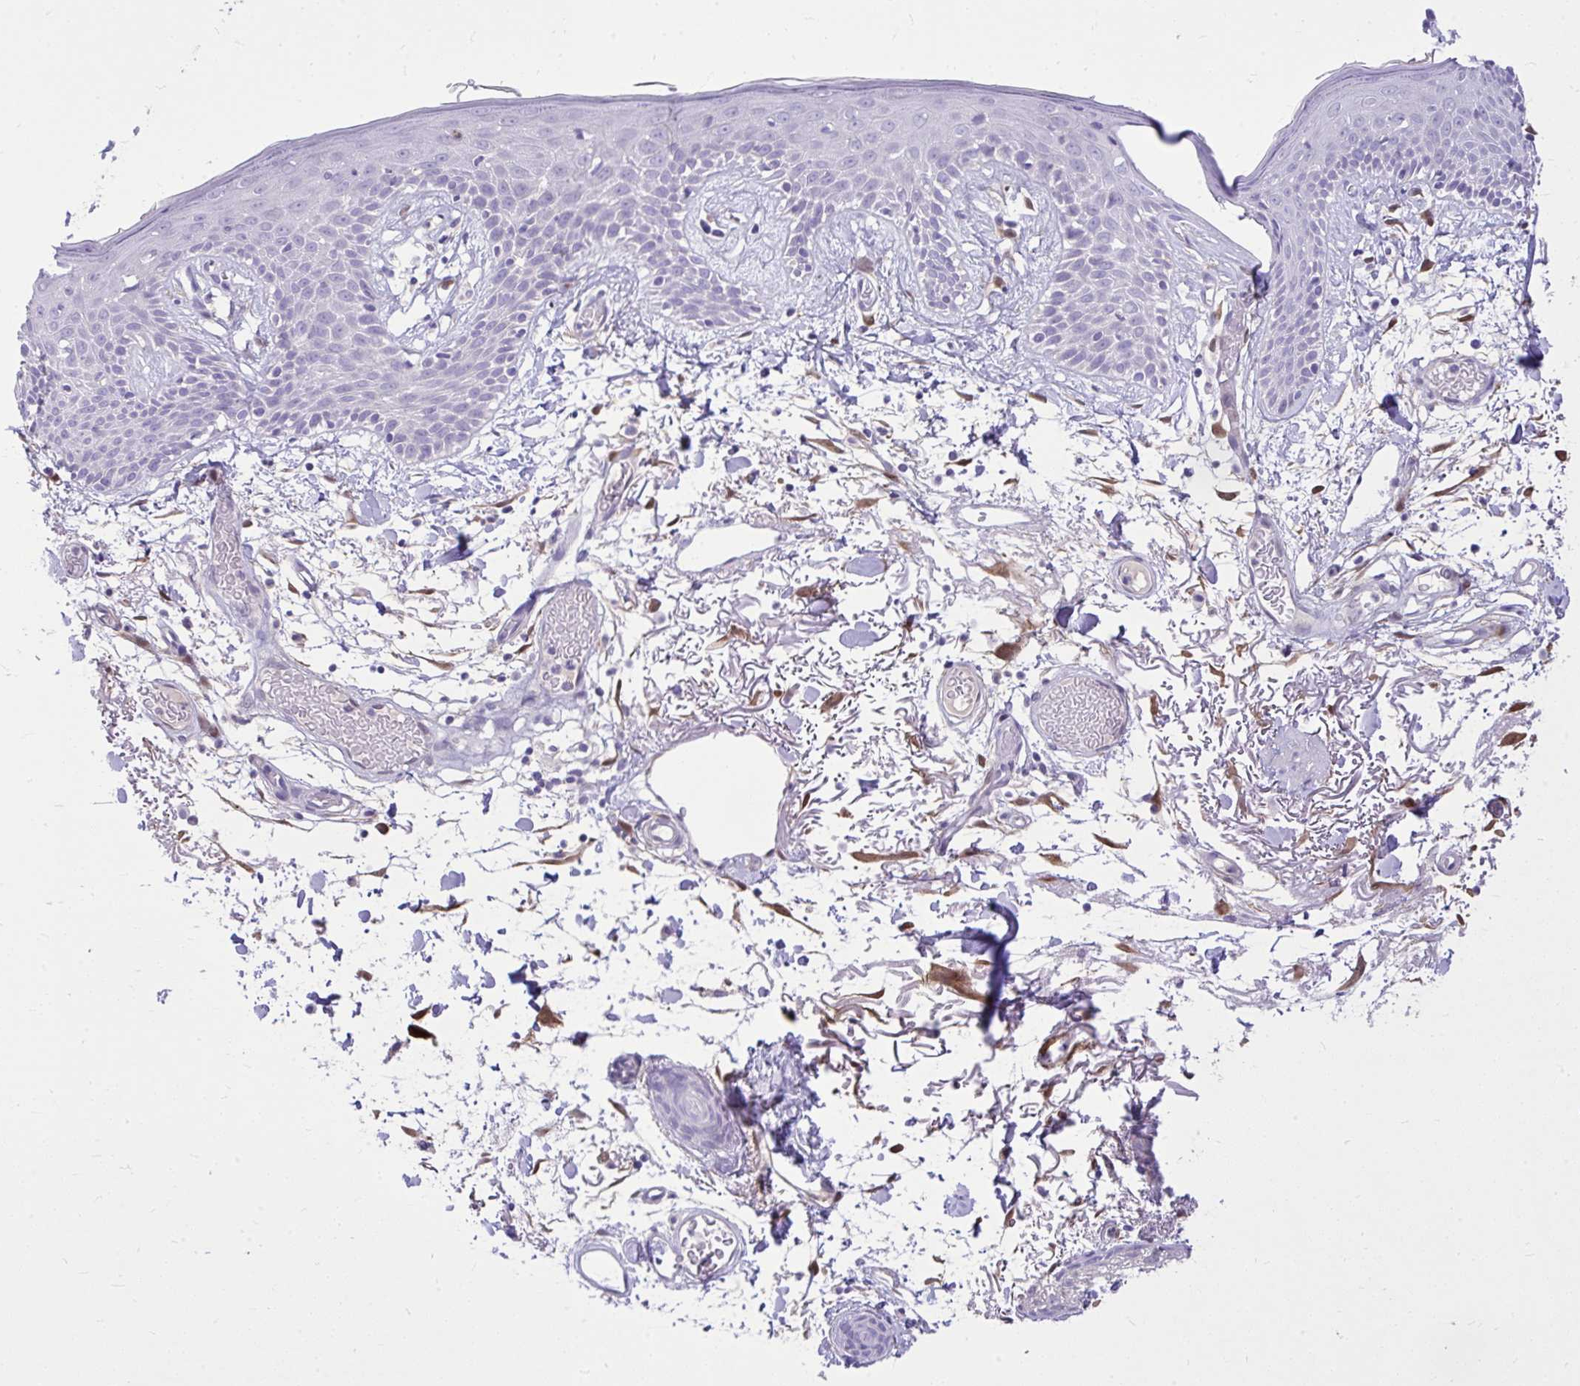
{"staining": {"intensity": "moderate", "quantity": ">75%", "location": "cytoplasmic/membranous"}, "tissue": "skin", "cell_type": "Fibroblasts", "image_type": "normal", "snomed": [{"axis": "morphology", "description": "Normal tissue, NOS"}, {"axis": "topography", "description": "Skin"}], "caption": "This histopathology image demonstrates immunohistochemistry staining of unremarkable skin, with medium moderate cytoplasmic/membranous staining in about >75% of fibroblasts.", "gene": "NNMT", "patient": {"sex": "male", "age": 79}}